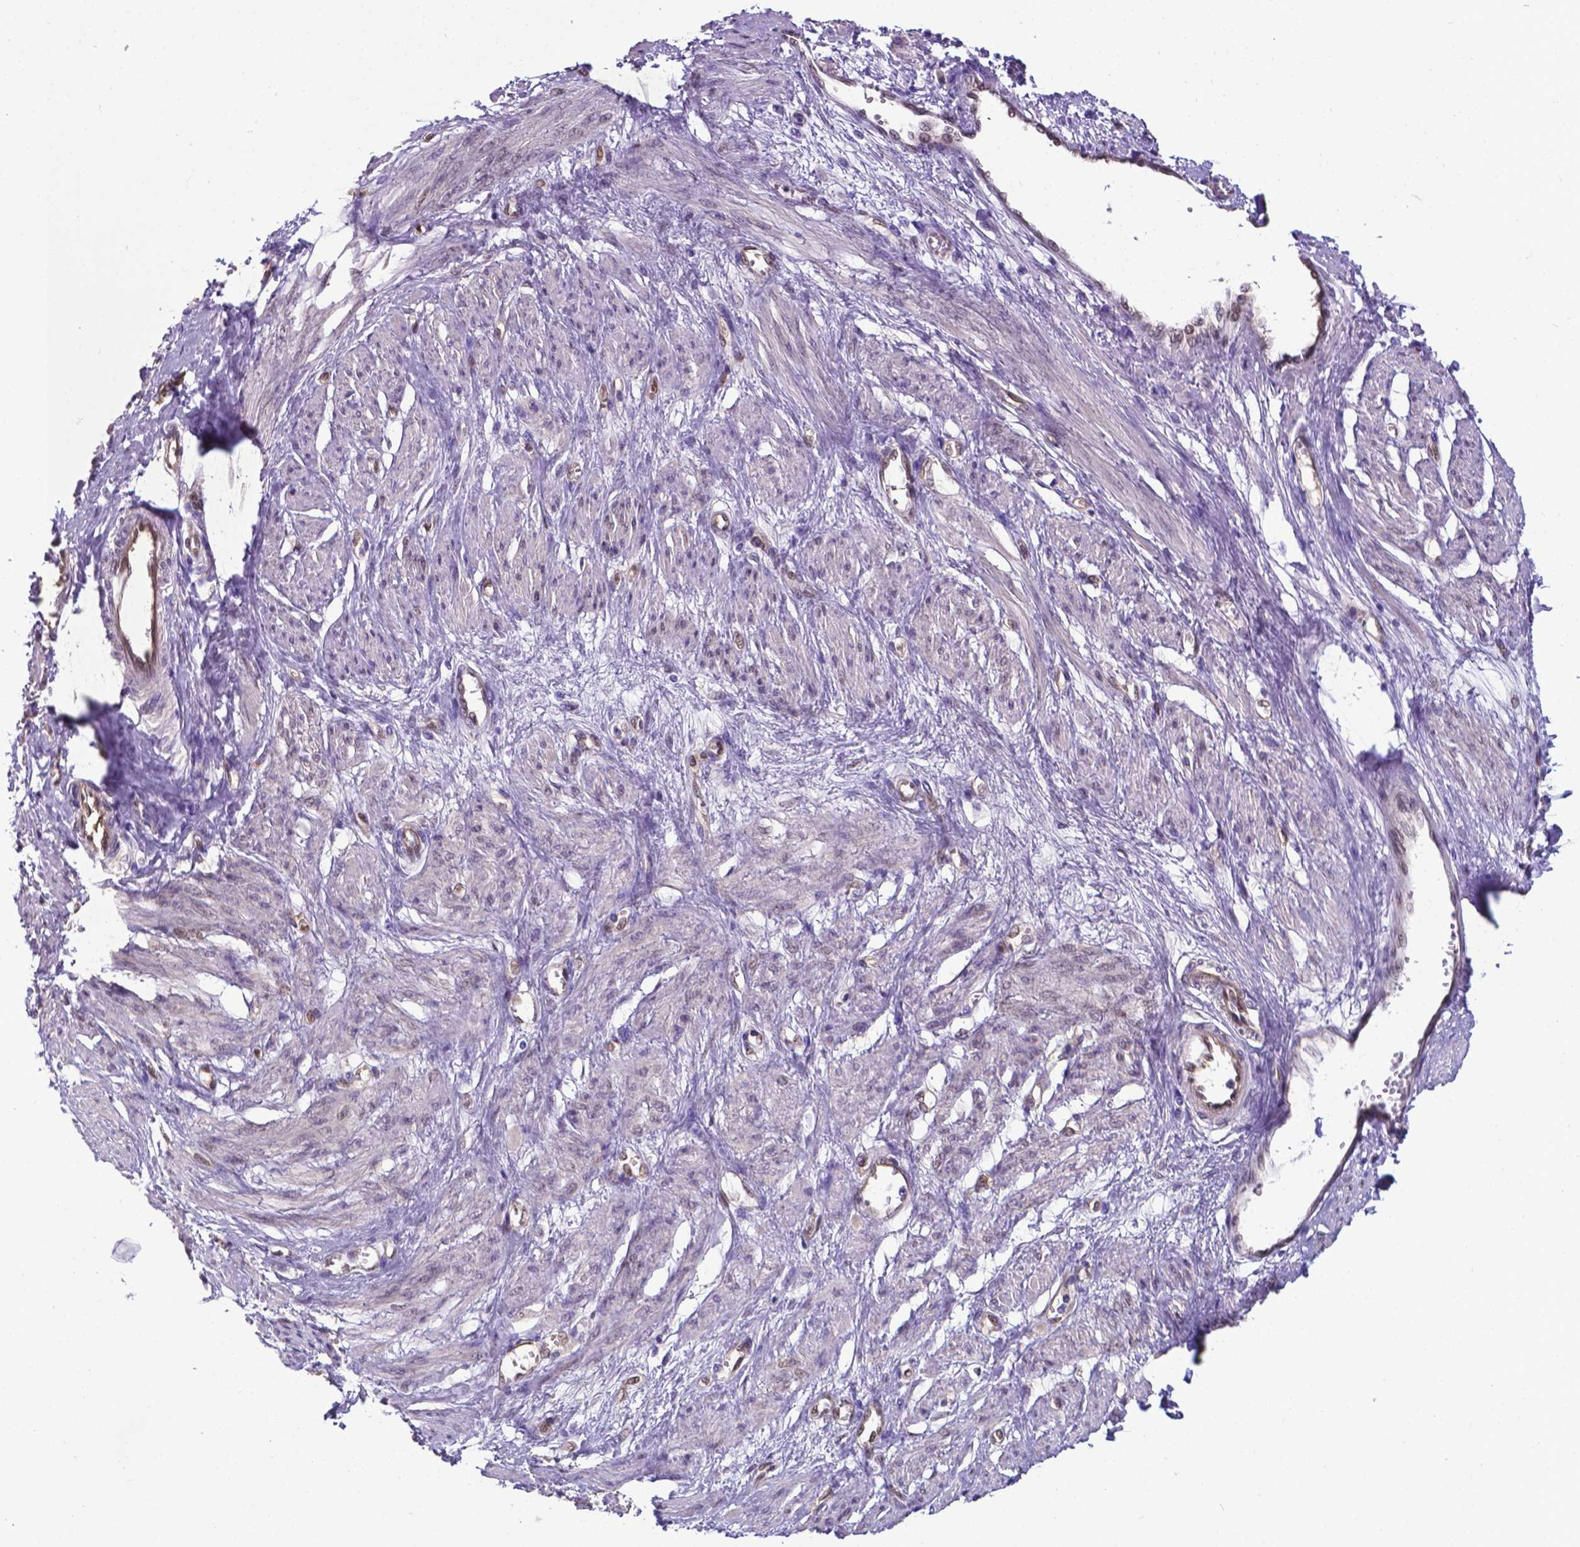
{"staining": {"intensity": "negative", "quantity": "none", "location": "none"}, "tissue": "smooth muscle", "cell_type": "Smooth muscle cells", "image_type": "normal", "snomed": [{"axis": "morphology", "description": "Normal tissue, NOS"}, {"axis": "topography", "description": "Smooth muscle"}, {"axis": "topography", "description": "Uterus"}], "caption": "This is a histopathology image of immunohistochemistry (IHC) staining of normal smooth muscle, which shows no staining in smooth muscle cells. (Stains: DAB (3,3'-diaminobenzidine) immunohistochemistry with hematoxylin counter stain, Microscopy: brightfield microscopy at high magnification).", "gene": "CLIC4", "patient": {"sex": "female", "age": 39}}